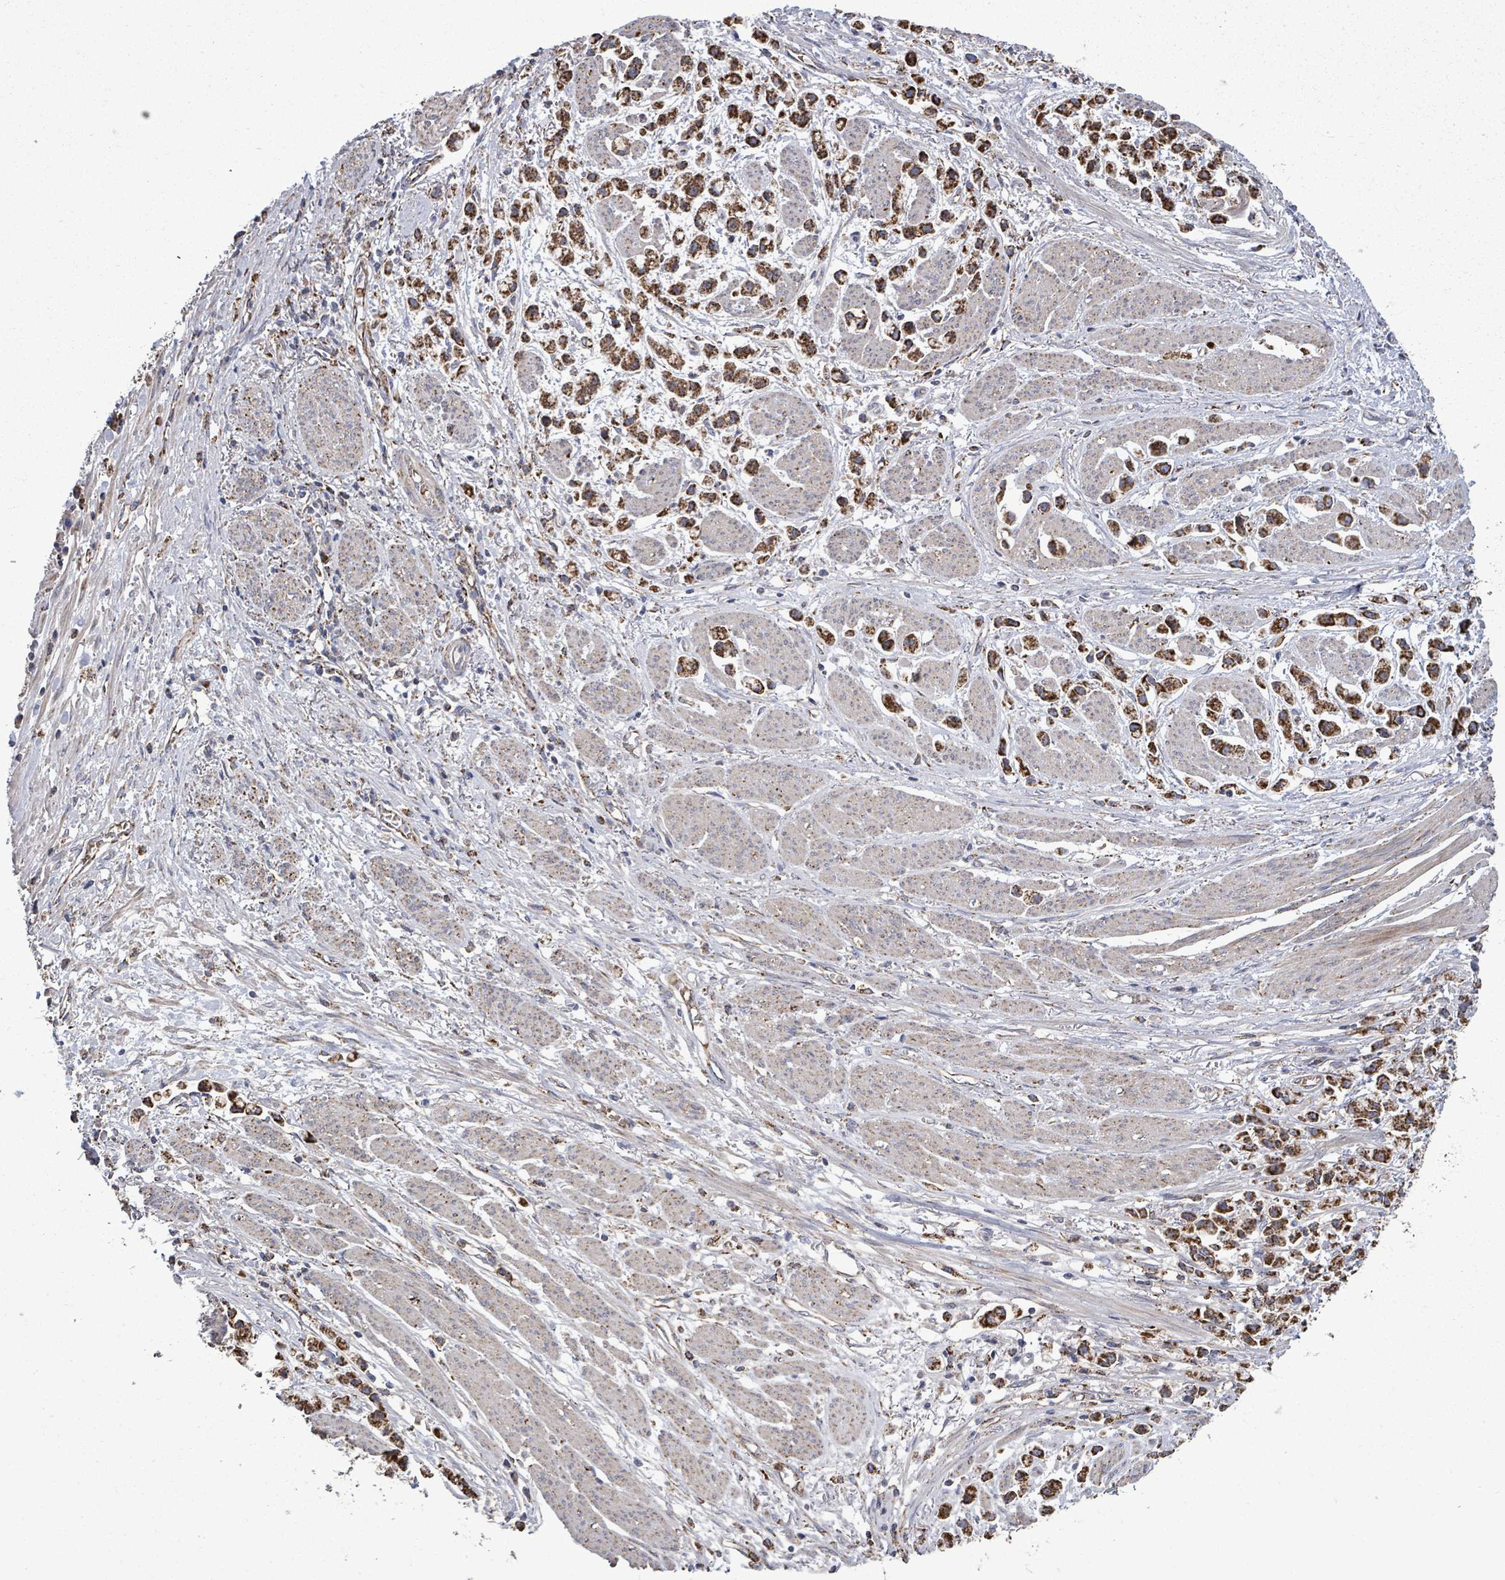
{"staining": {"intensity": "strong", "quantity": ">75%", "location": "cytoplasmic/membranous"}, "tissue": "stomach cancer", "cell_type": "Tumor cells", "image_type": "cancer", "snomed": [{"axis": "morphology", "description": "Adenocarcinoma, NOS"}, {"axis": "topography", "description": "Stomach"}], "caption": "Stomach cancer stained with DAB immunohistochemistry demonstrates high levels of strong cytoplasmic/membranous positivity in approximately >75% of tumor cells.", "gene": "MTMR12", "patient": {"sex": "female", "age": 81}}